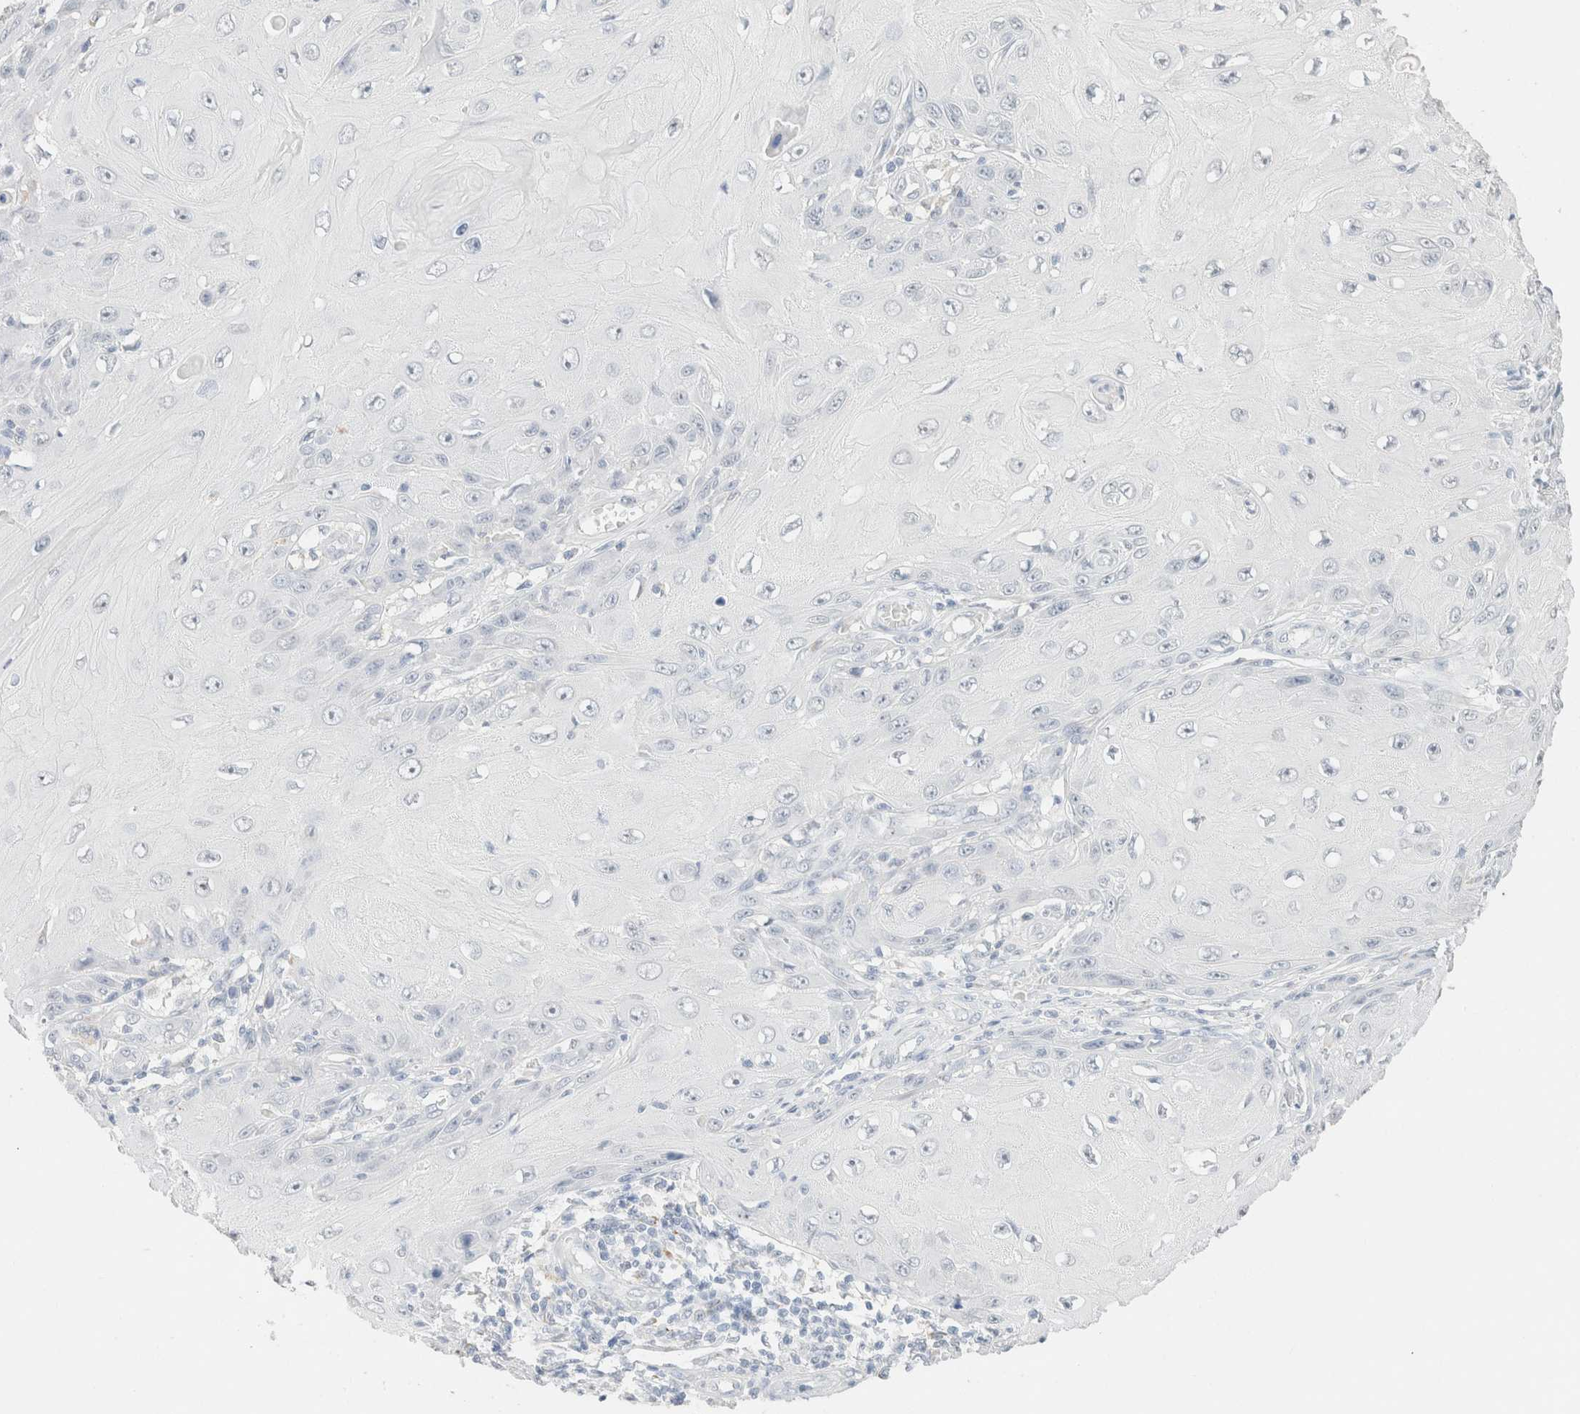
{"staining": {"intensity": "negative", "quantity": "none", "location": "none"}, "tissue": "skin cancer", "cell_type": "Tumor cells", "image_type": "cancer", "snomed": [{"axis": "morphology", "description": "Squamous cell carcinoma, NOS"}, {"axis": "topography", "description": "Skin"}], "caption": "Immunohistochemistry (IHC) histopathology image of human skin cancer (squamous cell carcinoma) stained for a protein (brown), which displays no positivity in tumor cells. (DAB IHC with hematoxylin counter stain).", "gene": "CPA1", "patient": {"sex": "female", "age": 73}}